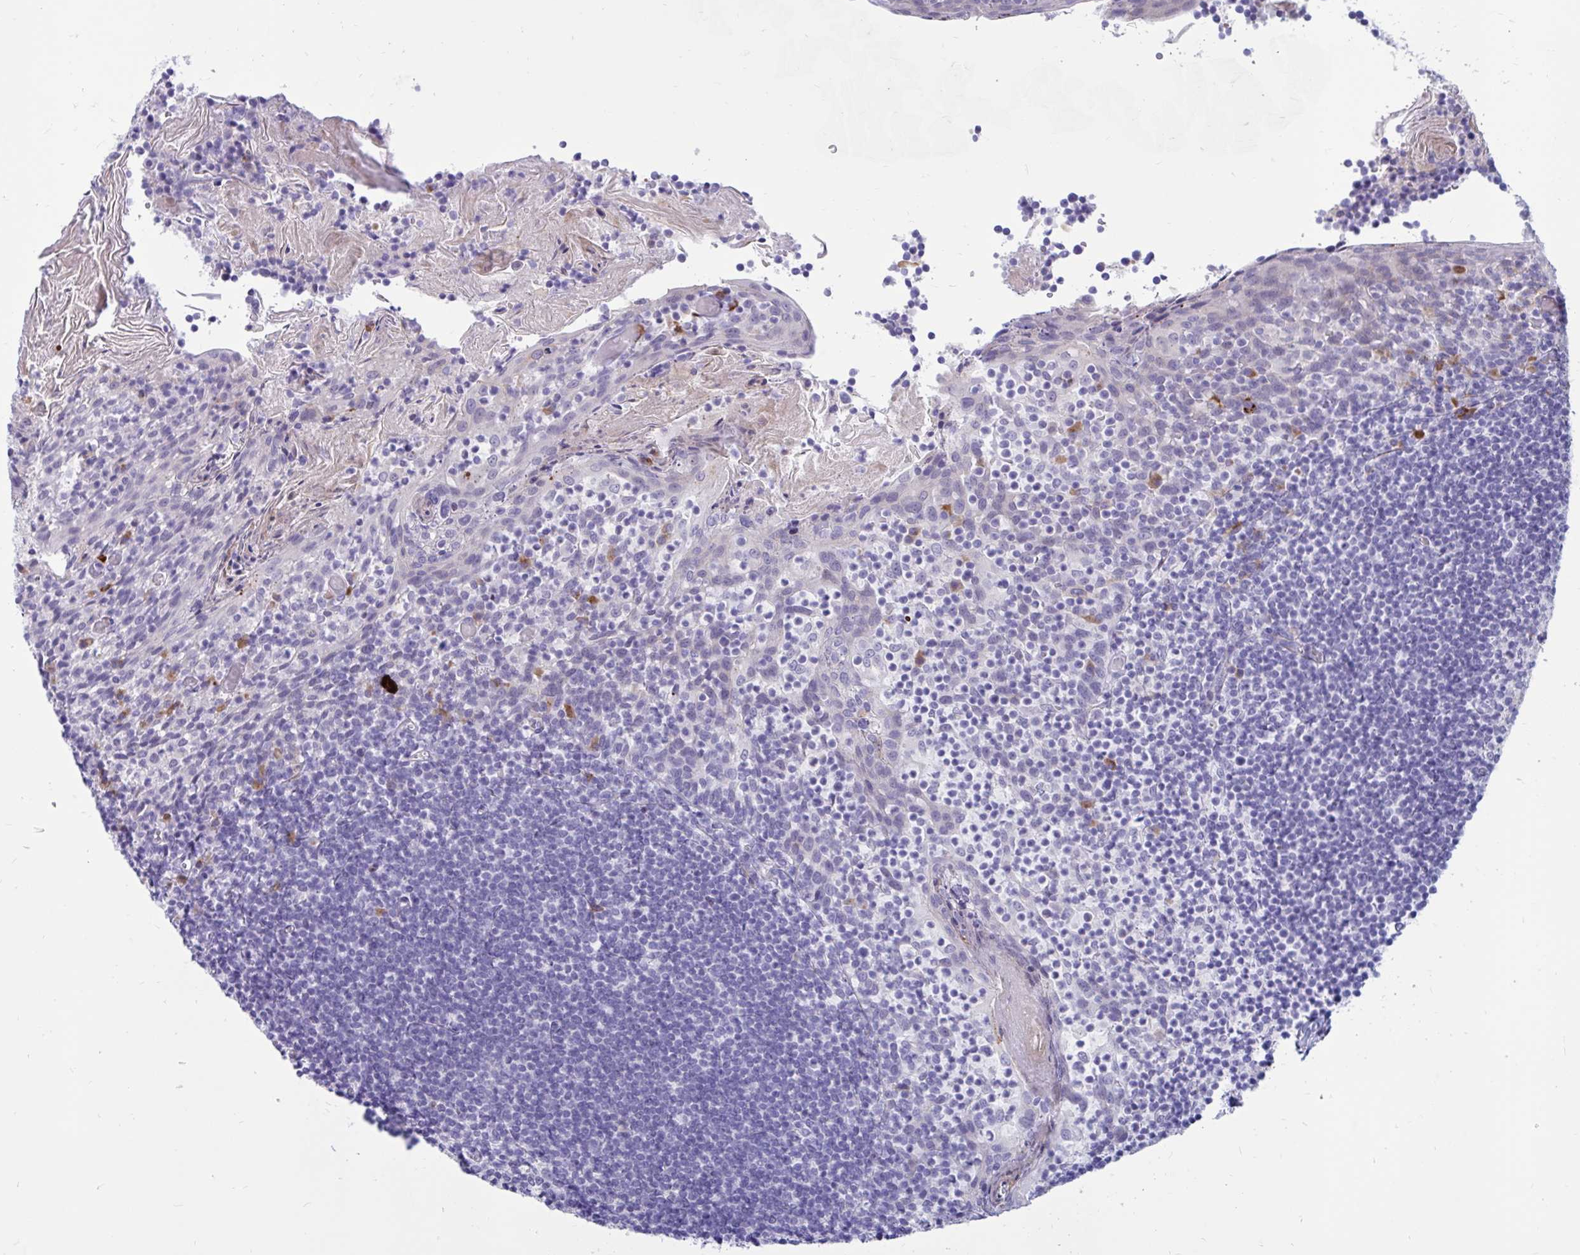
{"staining": {"intensity": "negative", "quantity": "none", "location": "none"}, "tissue": "tonsil", "cell_type": "Germinal center cells", "image_type": "normal", "snomed": [{"axis": "morphology", "description": "Normal tissue, NOS"}, {"axis": "topography", "description": "Tonsil"}], "caption": "Immunohistochemistry micrograph of normal tonsil: human tonsil stained with DAB (3,3'-diaminobenzidine) shows no significant protein expression in germinal center cells.", "gene": "FAM219B", "patient": {"sex": "female", "age": 10}}